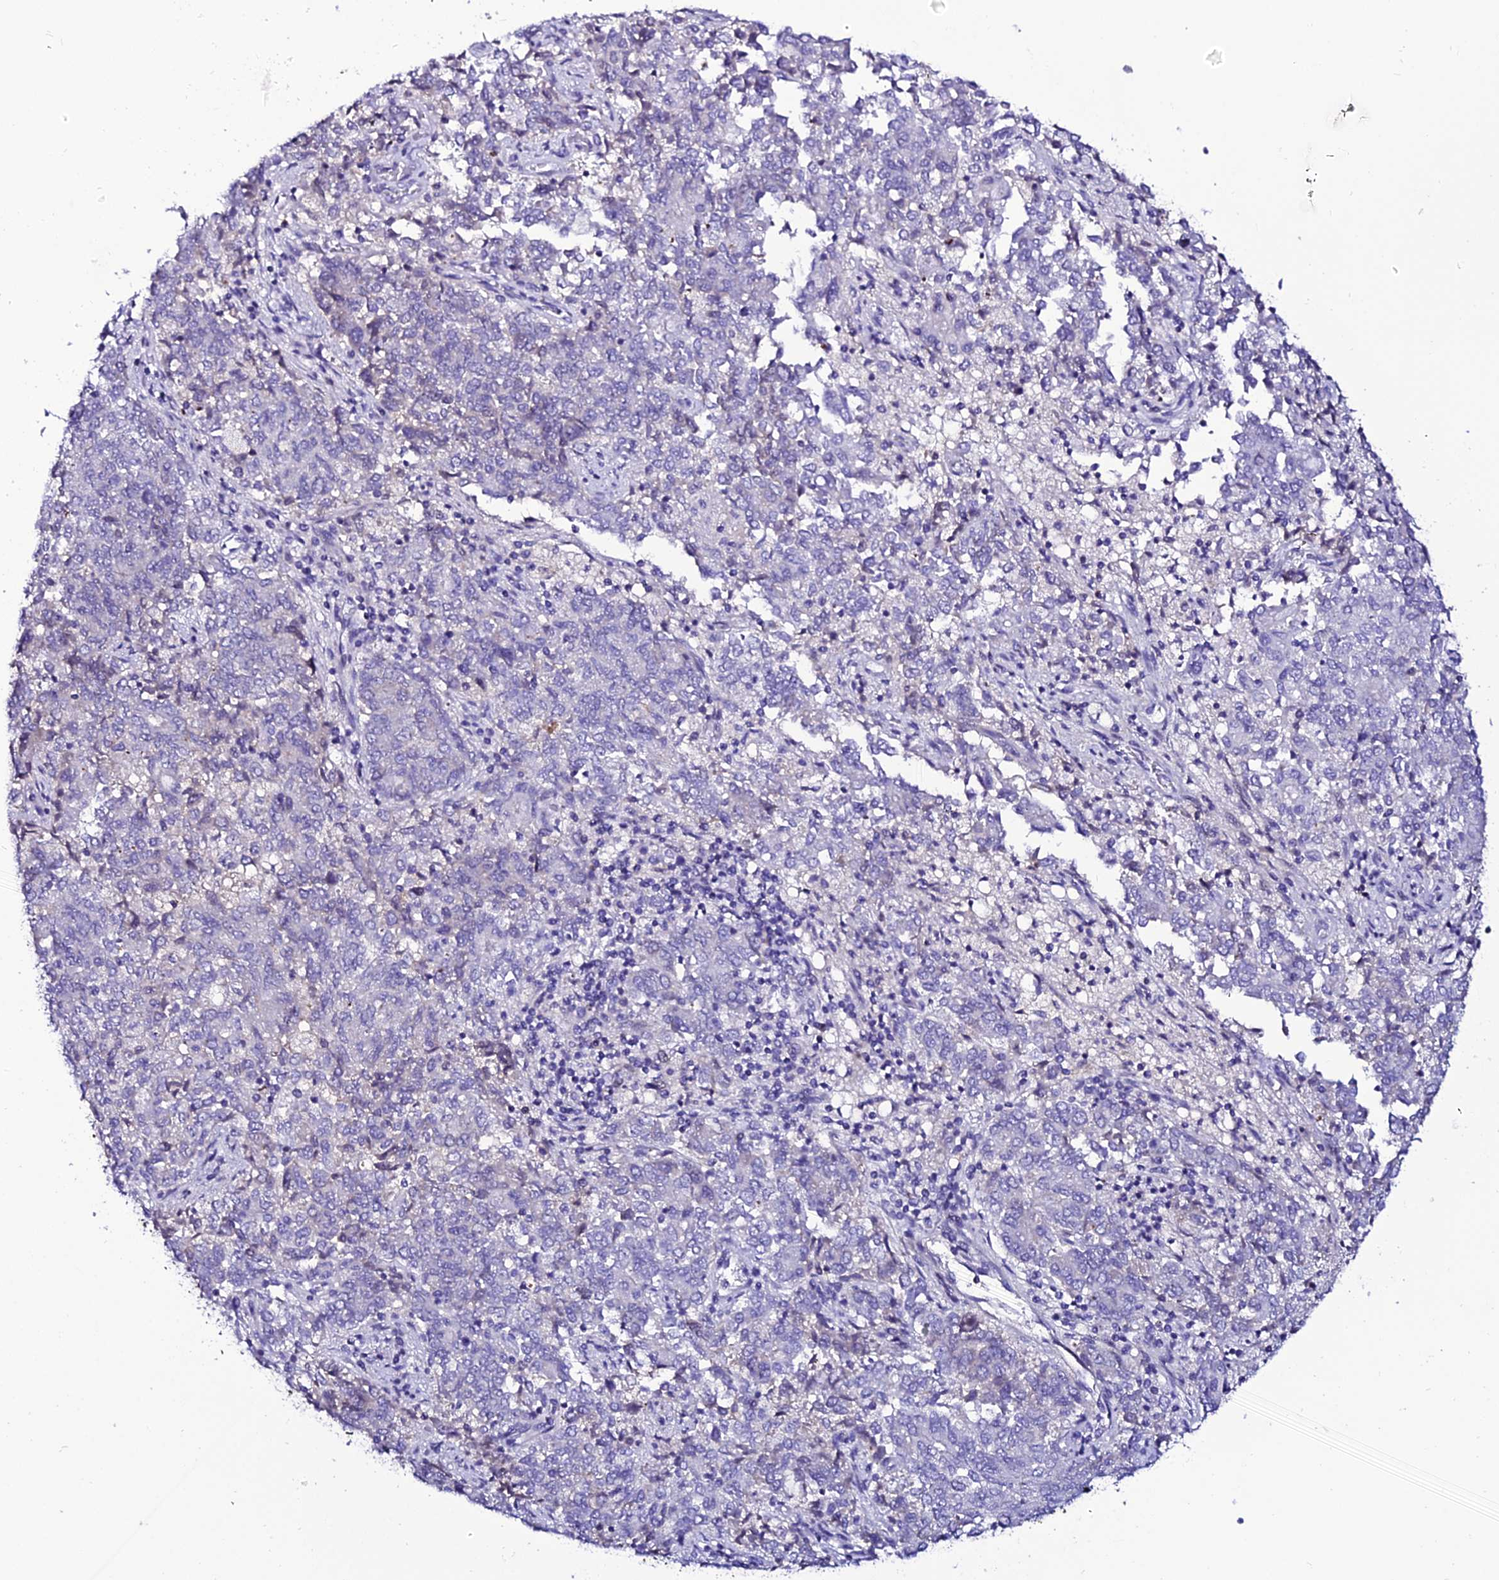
{"staining": {"intensity": "negative", "quantity": "none", "location": "none"}, "tissue": "endometrial cancer", "cell_type": "Tumor cells", "image_type": "cancer", "snomed": [{"axis": "morphology", "description": "Adenocarcinoma, NOS"}, {"axis": "topography", "description": "Endometrium"}], "caption": "A micrograph of human endometrial cancer is negative for staining in tumor cells.", "gene": "DEFB132", "patient": {"sex": "female", "age": 80}}